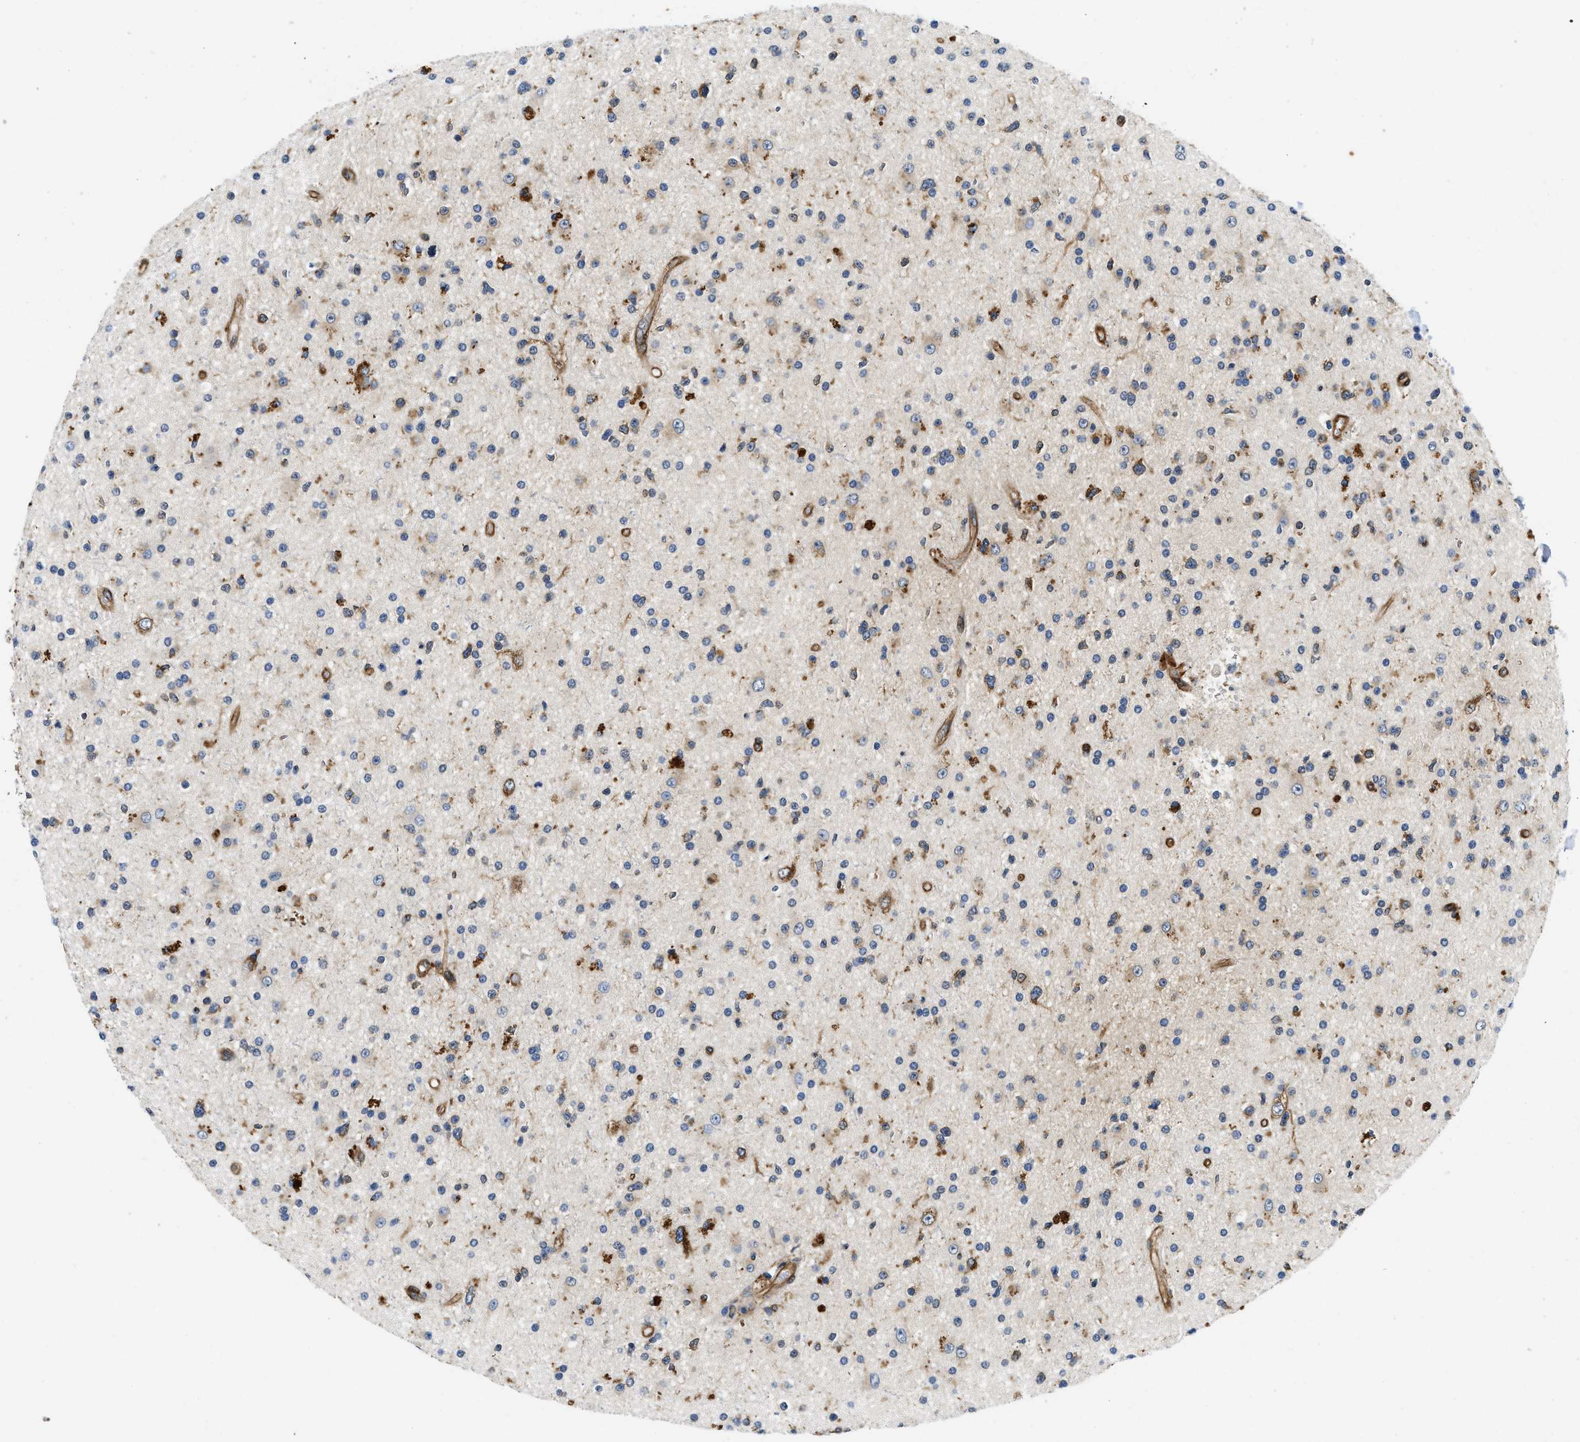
{"staining": {"intensity": "moderate", "quantity": "<25%", "location": "cytoplasmic/membranous"}, "tissue": "glioma", "cell_type": "Tumor cells", "image_type": "cancer", "snomed": [{"axis": "morphology", "description": "Glioma, malignant, High grade"}, {"axis": "topography", "description": "Brain"}], "caption": "Glioma stained for a protein displays moderate cytoplasmic/membranous positivity in tumor cells.", "gene": "RAPH1", "patient": {"sex": "male", "age": 33}}